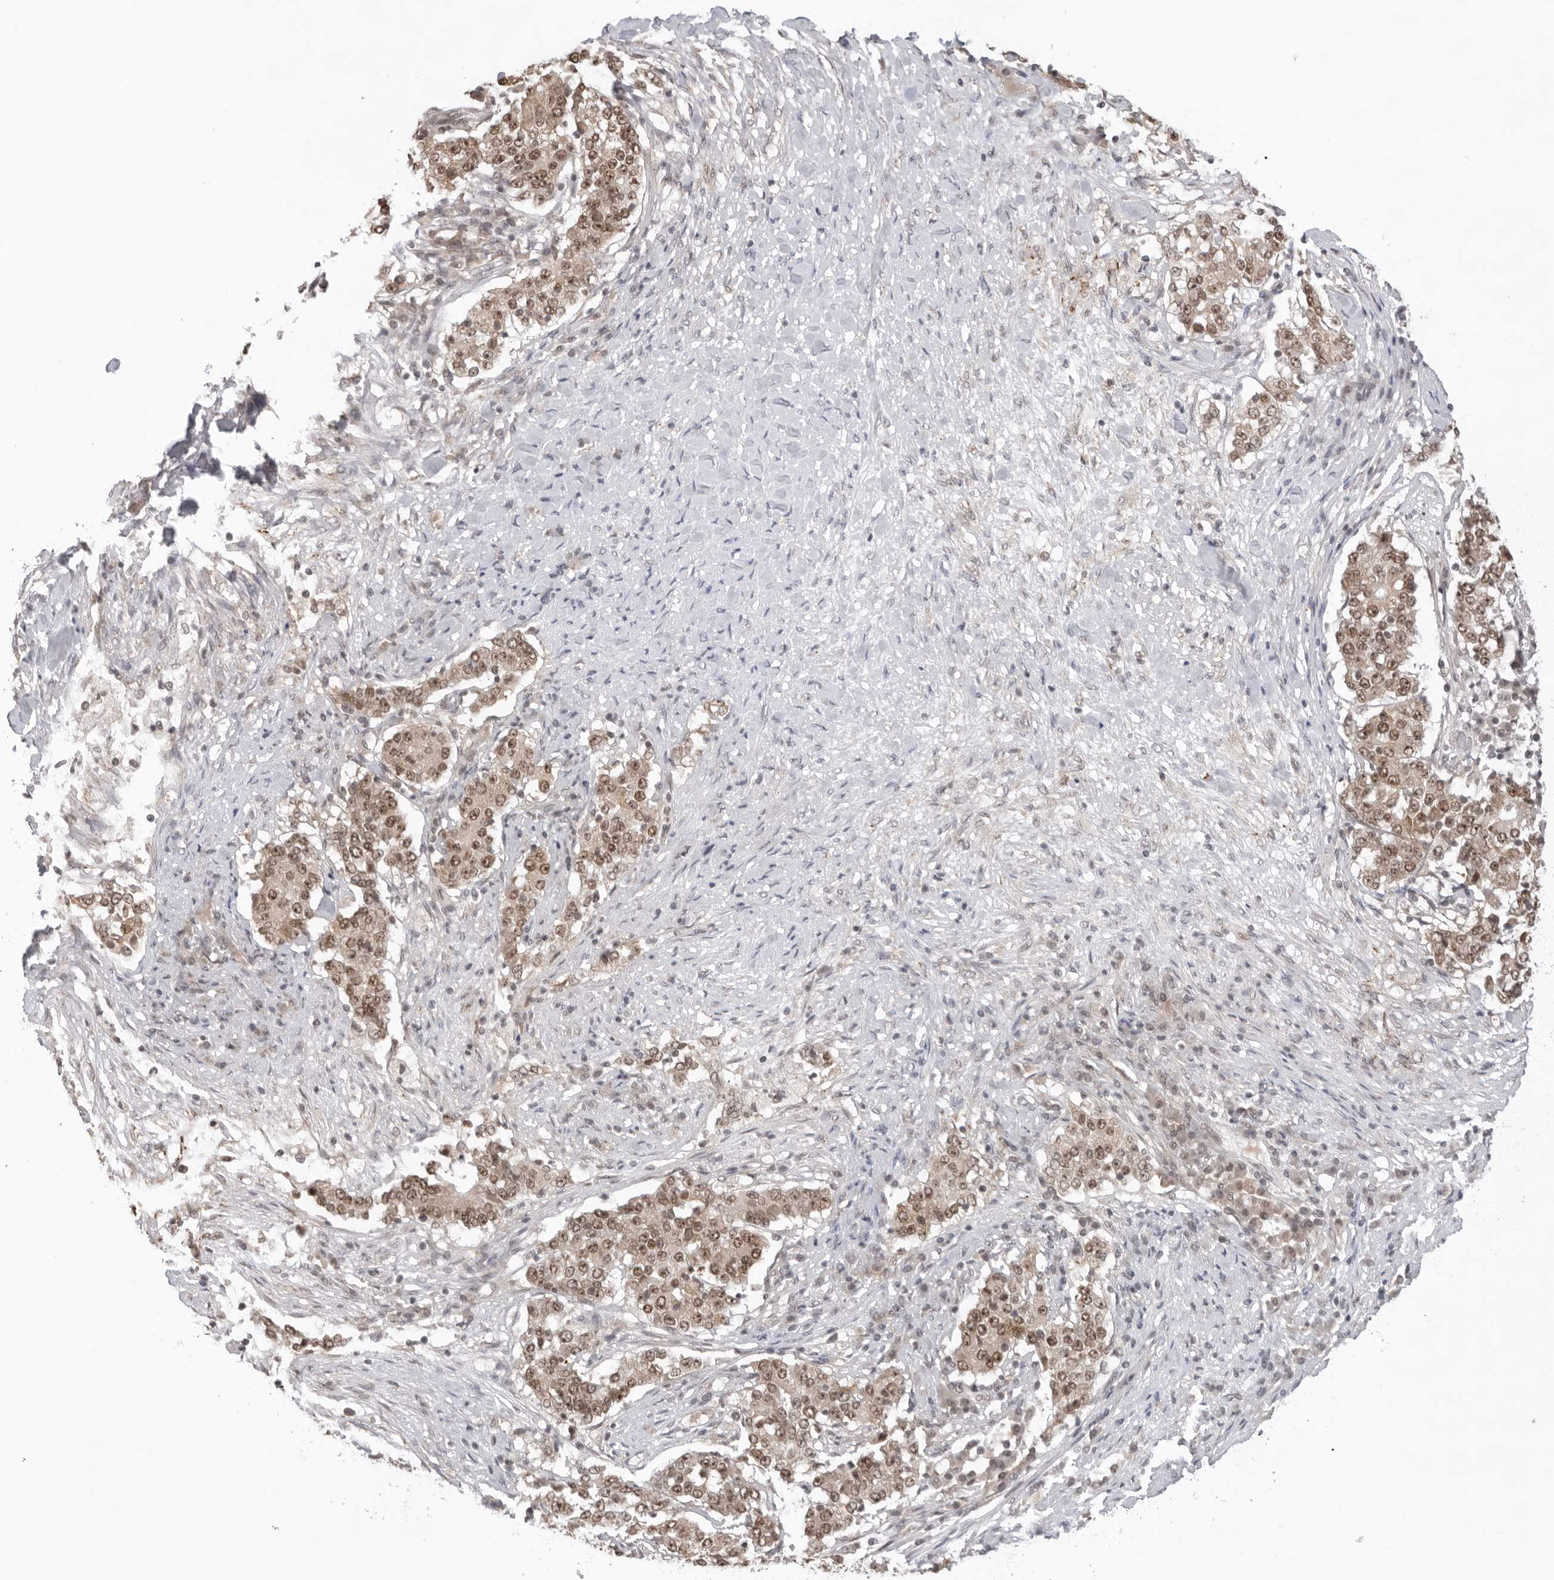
{"staining": {"intensity": "moderate", "quantity": ">75%", "location": "cytoplasmic/membranous,nuclear"}, "tissue": "stomach cancer", "cell_type": "Tumor cells", "image_type": "cancer", "snomed": [{"axis": "morphology", "description": "Adenocarcinoma, NOS"}, {"axis": "topography", "description": "Stomach"}], "caption": "Brown immunohistochemical staining in stomach adenocarcinoma demonstrates moderate cytoplasmic/membranous and nuclear staining in about >75% of tumor cells.", "gene": "EXOSC10", "patient": {"sex": "male", "age": 59}}